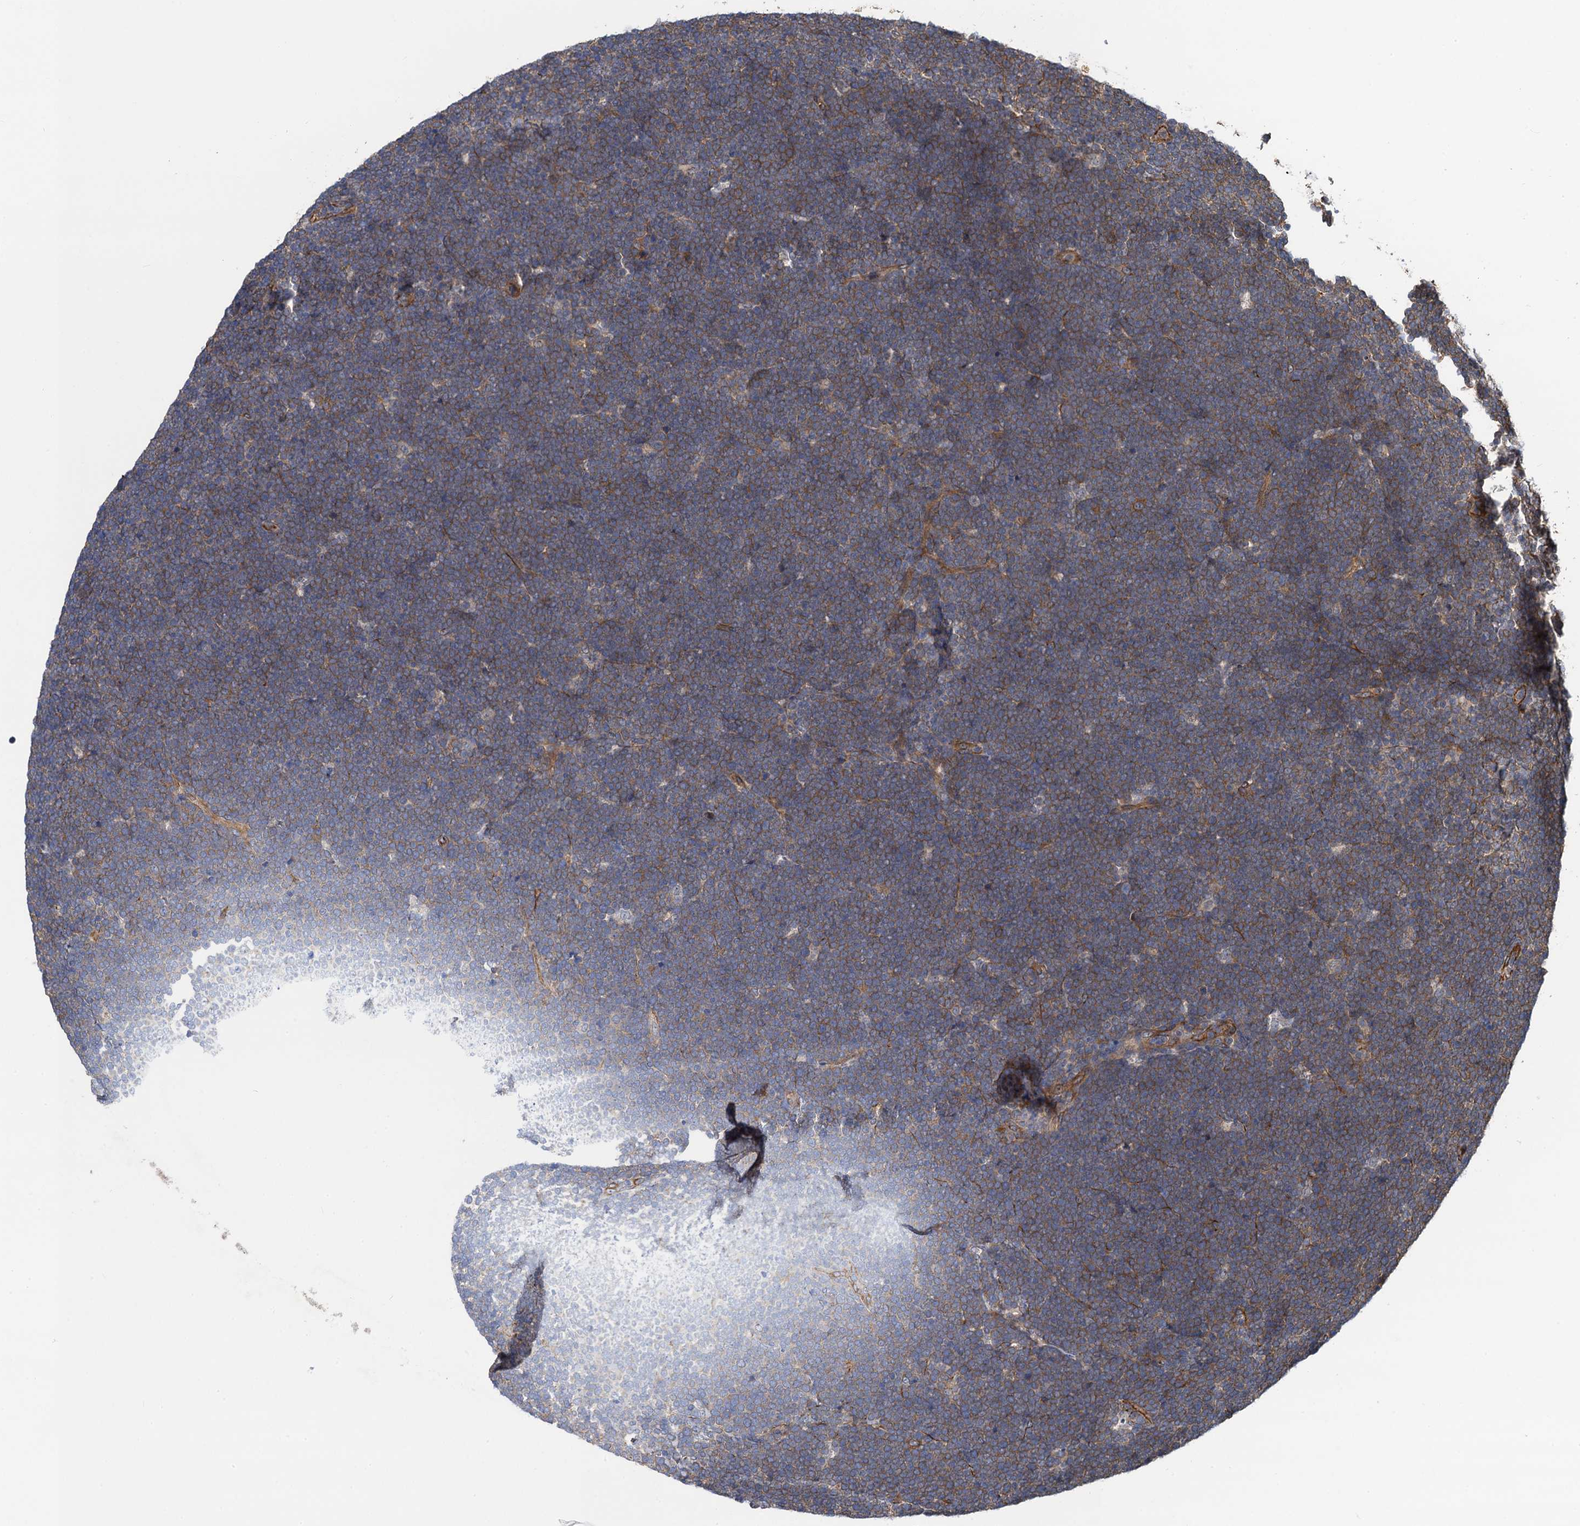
{"staining": {"intensity": "weak", "quantity": "<25%", "location": "cytoplasmic/membranous"}, "tissue": "lymphoma", "cell_type": "Tumor cells", "image_type": "cancer", "snomed": [{"axis": "morphology", "description": "Malignant lymphoma, non-Hodgkin's type, High grade"}, {"axis": "topography", "description": "Lymph node"}], "caption": "A micrograph of lymphoma stained for a protein exhibits no brown staining in tumor cells. (DAB immunohistochemistry with hematoxylin counter stain).", "gene": "PJA2", "patient": {"sex": "male", "age": 13}}